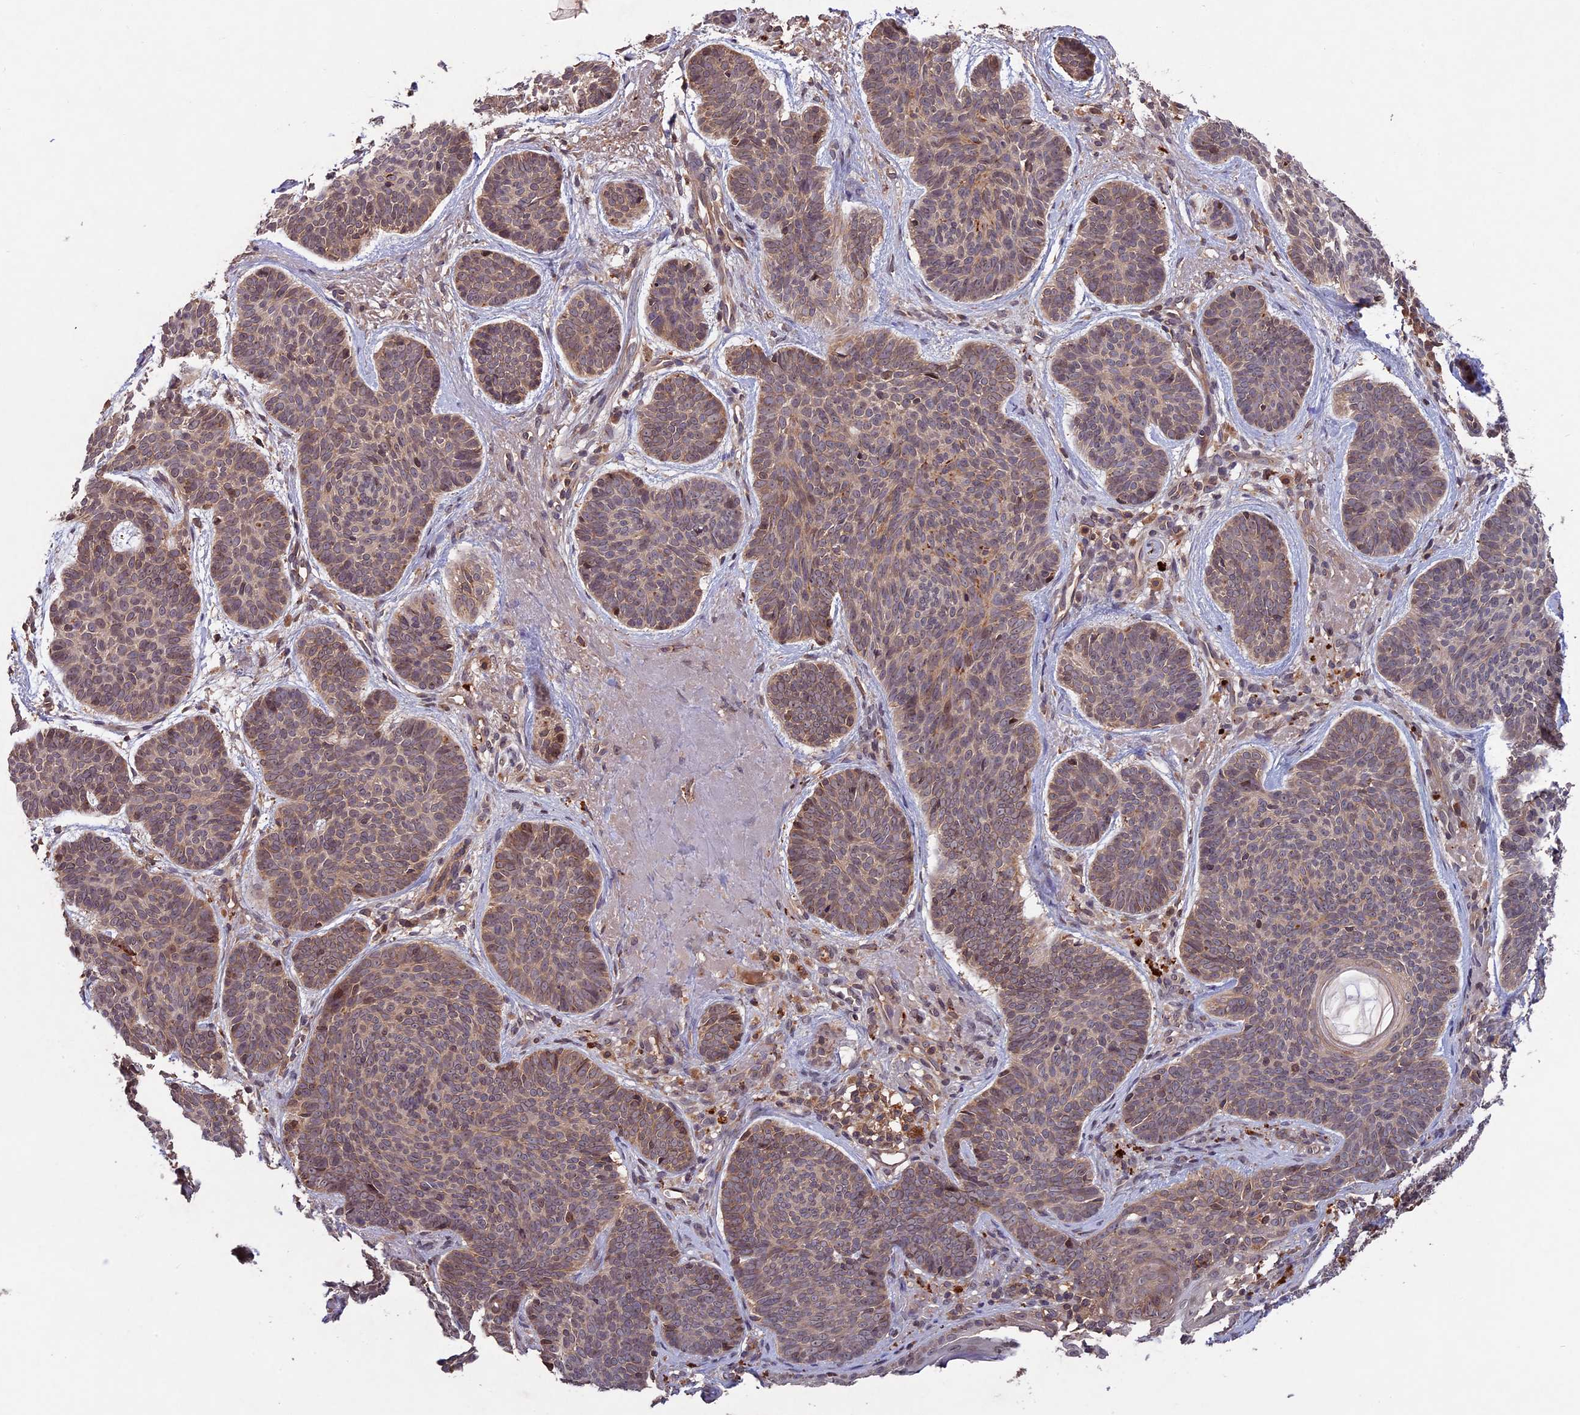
{"staining": {"intensity": "weak", "quantity": "25%-75%", "location": "cytoplasmic/membranous"}, "tissue": "skin cancer", "cell_type": "Tumor cells", "image_type": "cancer", "snomed": [{"axis": "morphology", "description": "Basal cell carcinoma"}, {"axis": "topography", "description": "Skin"}], "caption": "Skin basal cell carcinoma stained with a brown dye demonstrates weak cytoplasmic/membranous positive staining in about 25%-75% of tumor cells.", "gene": "CHAC1", "patient": {"sex": "female", "age": 74}}